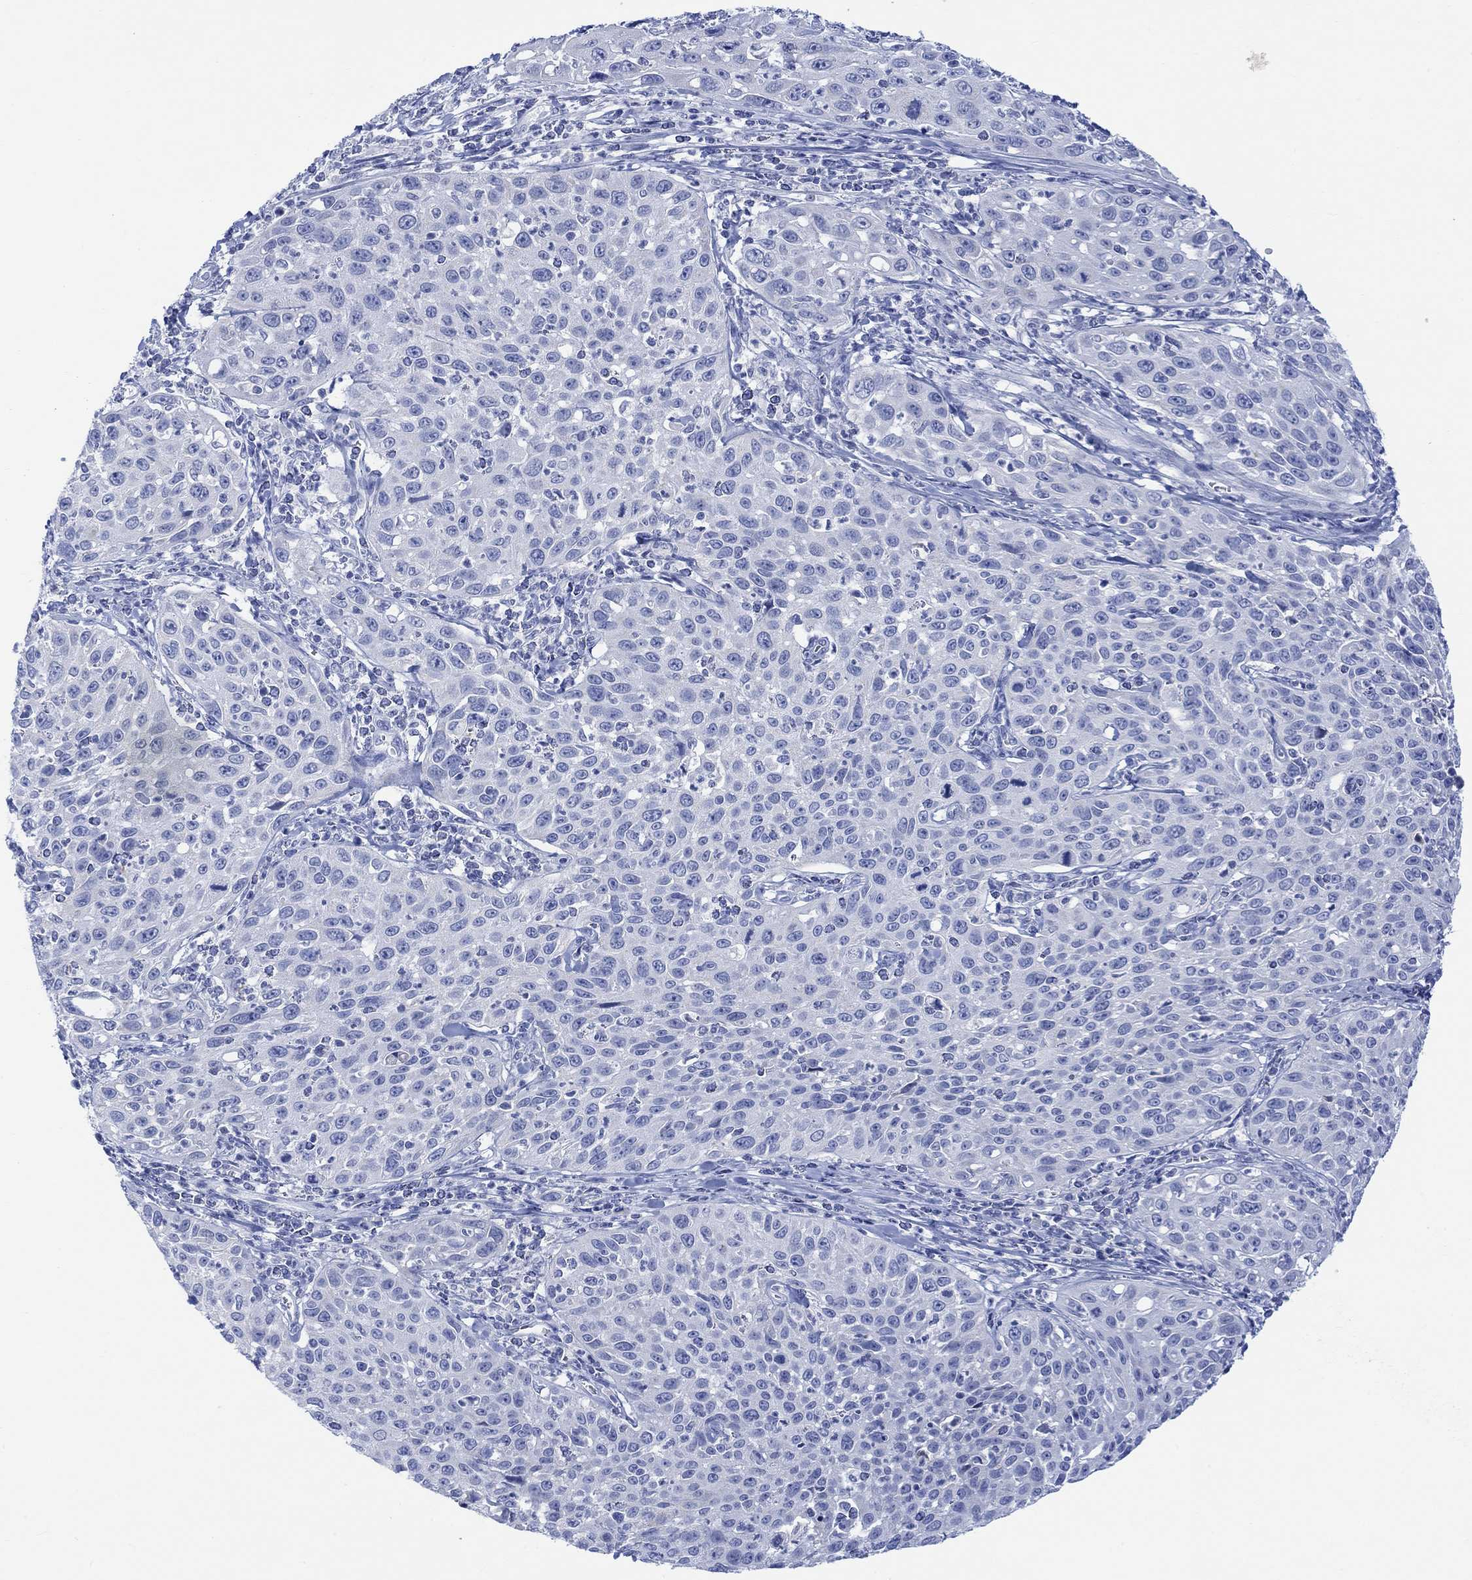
{"staining": {"intensity": "negative", "quantity": "none", "location": "none"}, "tissue": "cervical cancer", "cell_type": "Tumor cells", "image_type": "cancer", "snomed": [{"axis": "morphology", "description": "Squamous cell carcinoma, NOS"}, {"axis": "topography", "description": "Cervix"}], "caption": "The IHC photomicrograph has no significant staining in tumor cells of cervical cancer (squamous cell carcinoma) tissue. (Brightfield microscopy of DAB immunohistochemistry (IHC) at high magnification).", "gene": "CALCA", "patient": {"sex": "female", "age": 26}}